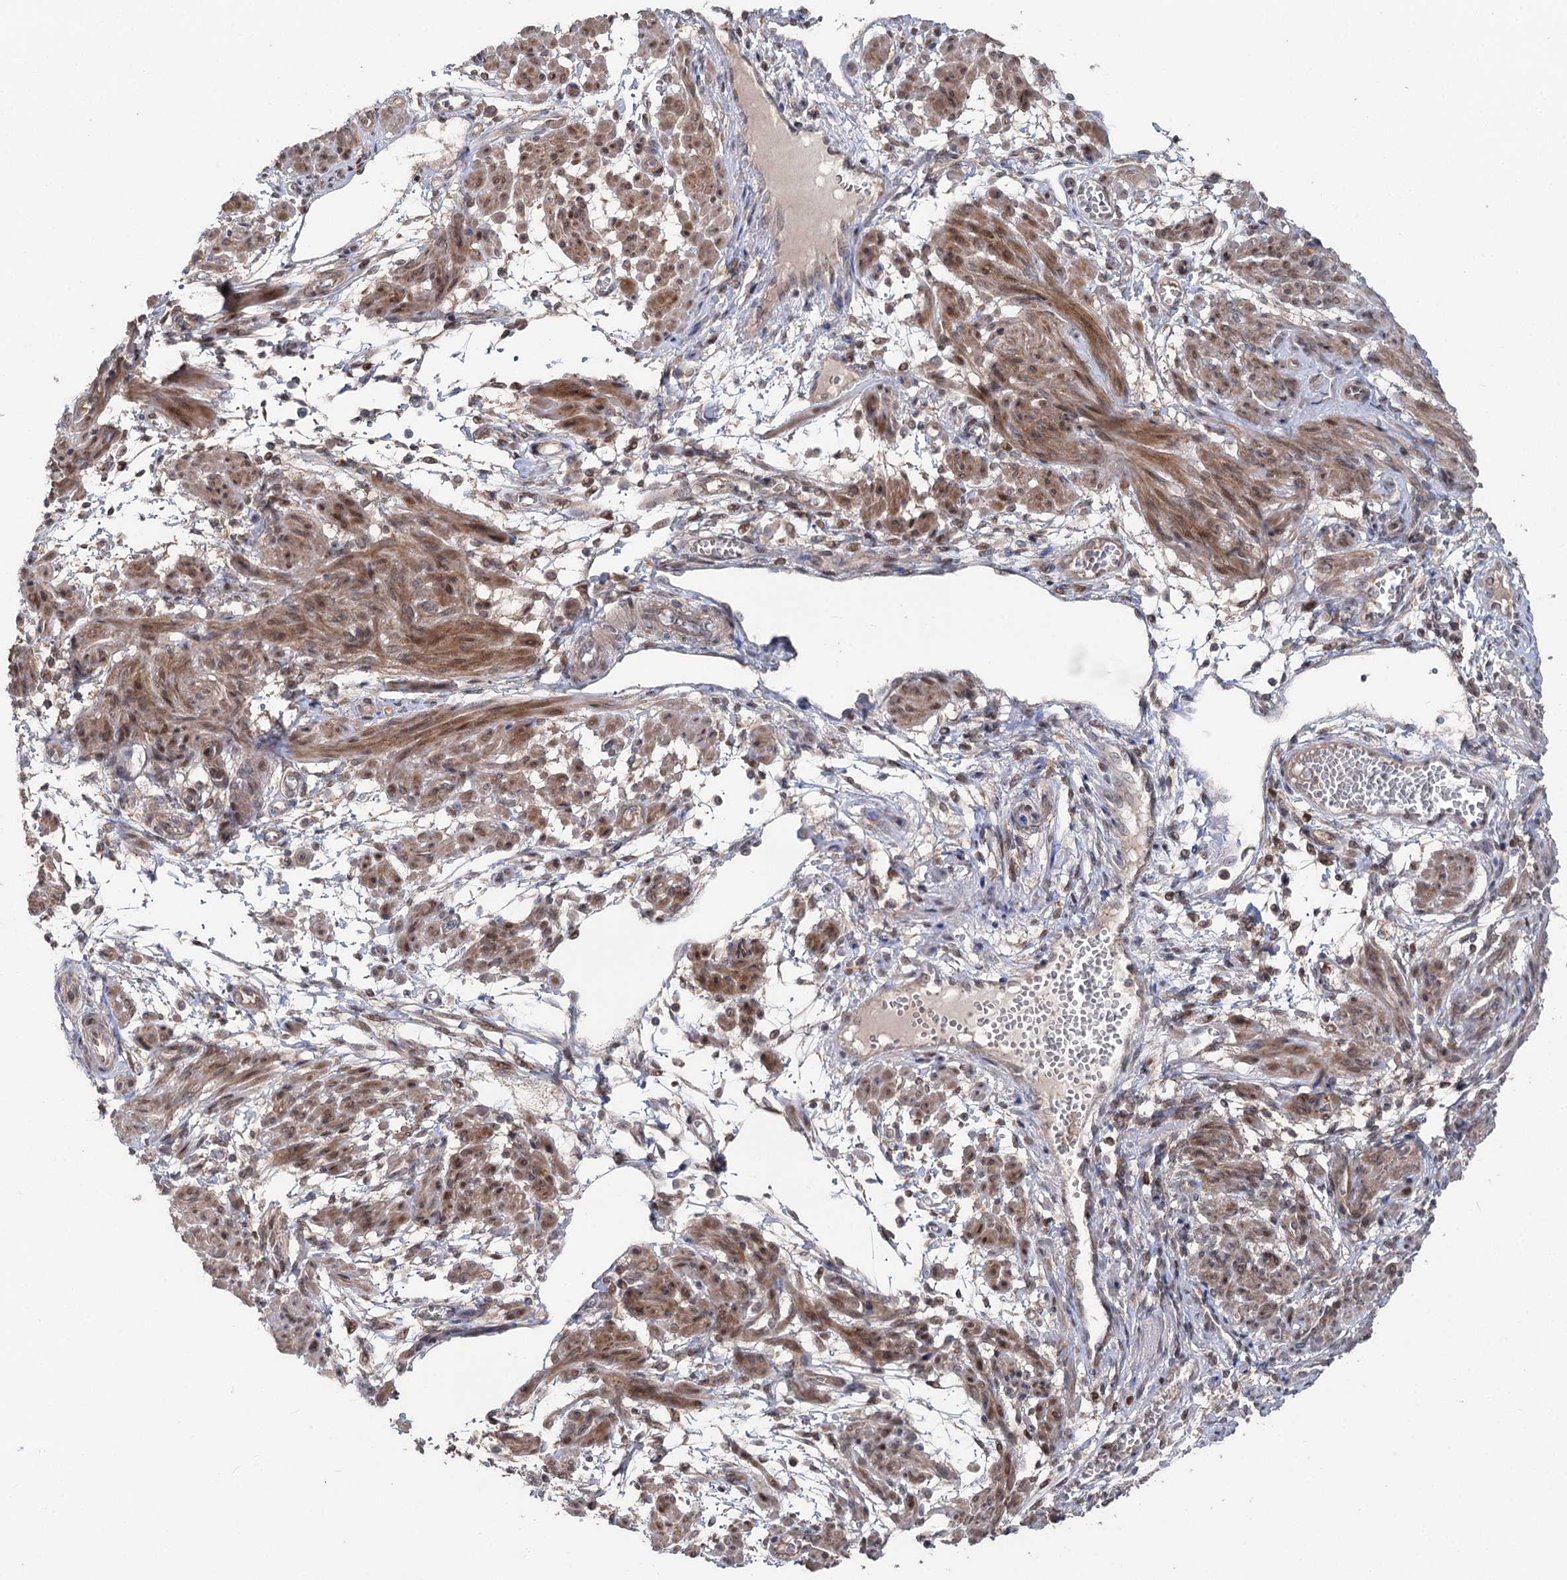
{"staining": {"intensity": "moderate", "quantity": ">75%", "location": "cytoplasmic/membranous,nuclear"}, "tissue": "smooth muscle", "cell_type": "Smooth muscle cells", "image_type": "normal", "snomed": [{"axis": "morphology", "description": "Normal tissue, NOS"}, {"axis": "topography", "description": "Smooth muscle"}], "caption": "IHC micrograph of normal smooth muscle: human smooth muscle stained using IHC displays medium levels of moderate protein expression localized specifically in the cytoplasmic/membranous,nuclear of smooth muscle cells, appearing as a cytoplasmic/membranous,nuclear brown color.", "gene": "STX6", "patient": {"sex": "female", "age": 39}}